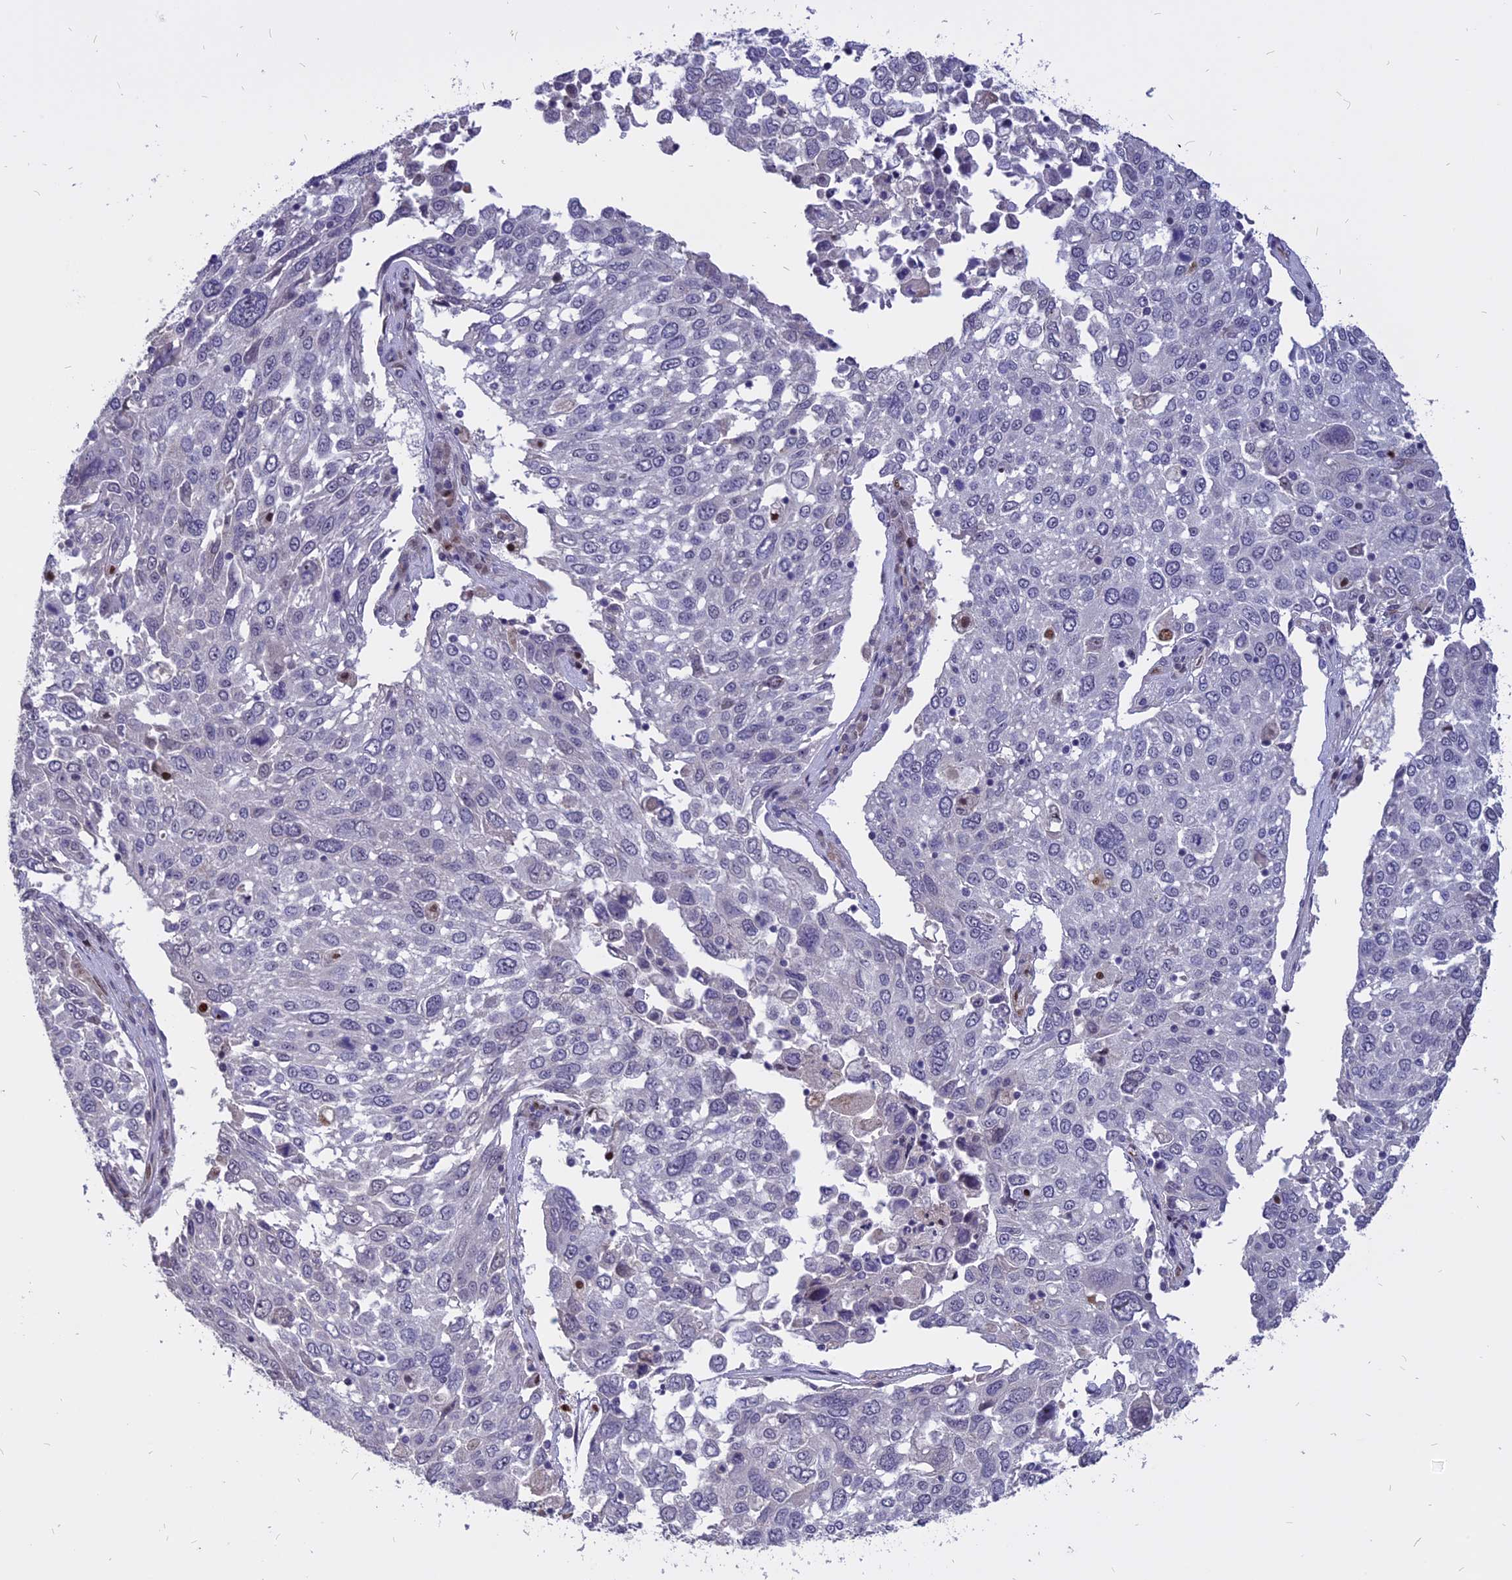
{"staining": {"intensity": "negative", "quantity": "none", "location": "none"}, "tissue": "lung cancer", "cell_type": "Tumor cells", "image_type": "cancer", "snomed": [{"axis": "morphology", "description": "Squamous cell carcinoma, NOS"}, {"axis": "topography", "description": "Lung"}], "caption": "Photomicrograph shows no significant protein staining in tumor cells of lung cancer.", "gene": "TMEM263", "patient": {"sex": "male", "age": 65}}